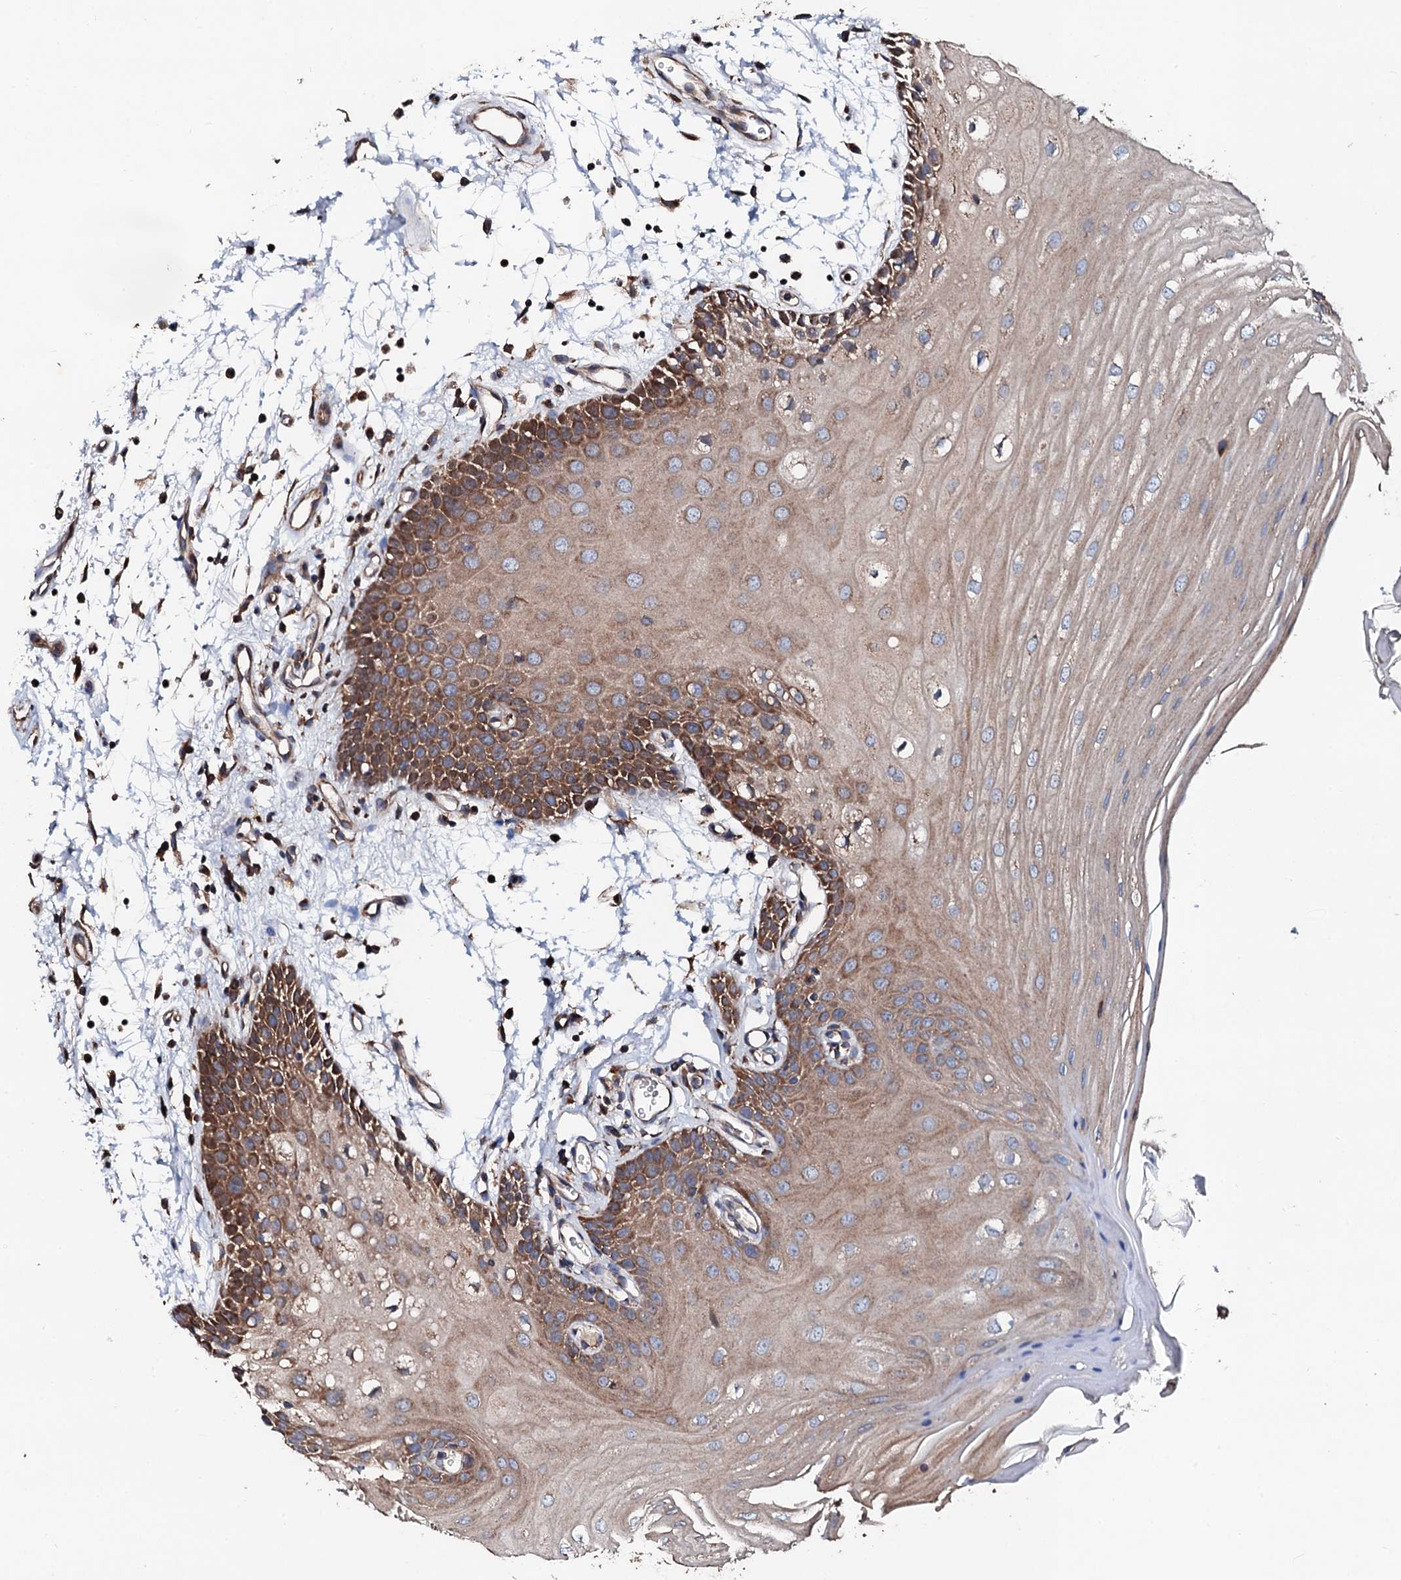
{"staining": {"intensity": "strong", "quantity": "25%-75%", "location": "cytoplasmic/membranous"}, "tissue": "oral mucosa", "cell_type": "Squamous epithelial cells", "image_type": "normal", "snomed": [{"axis": "morphology", "description": "Normal tissue, NOS"}, {"axis": "topography", "description": "Oral tissue"}, {"axis": "topography", "description": "Tounge, NOS"}], "caption": "Human oral mucosa stained for a protein (brown) demonstrates strong cytoplasmic/membranous positive staining in approximately 25%-75% of squamous epithelial cells.", "gene": "CKAP5", "patient": {"sex": "female", "age": 73}}